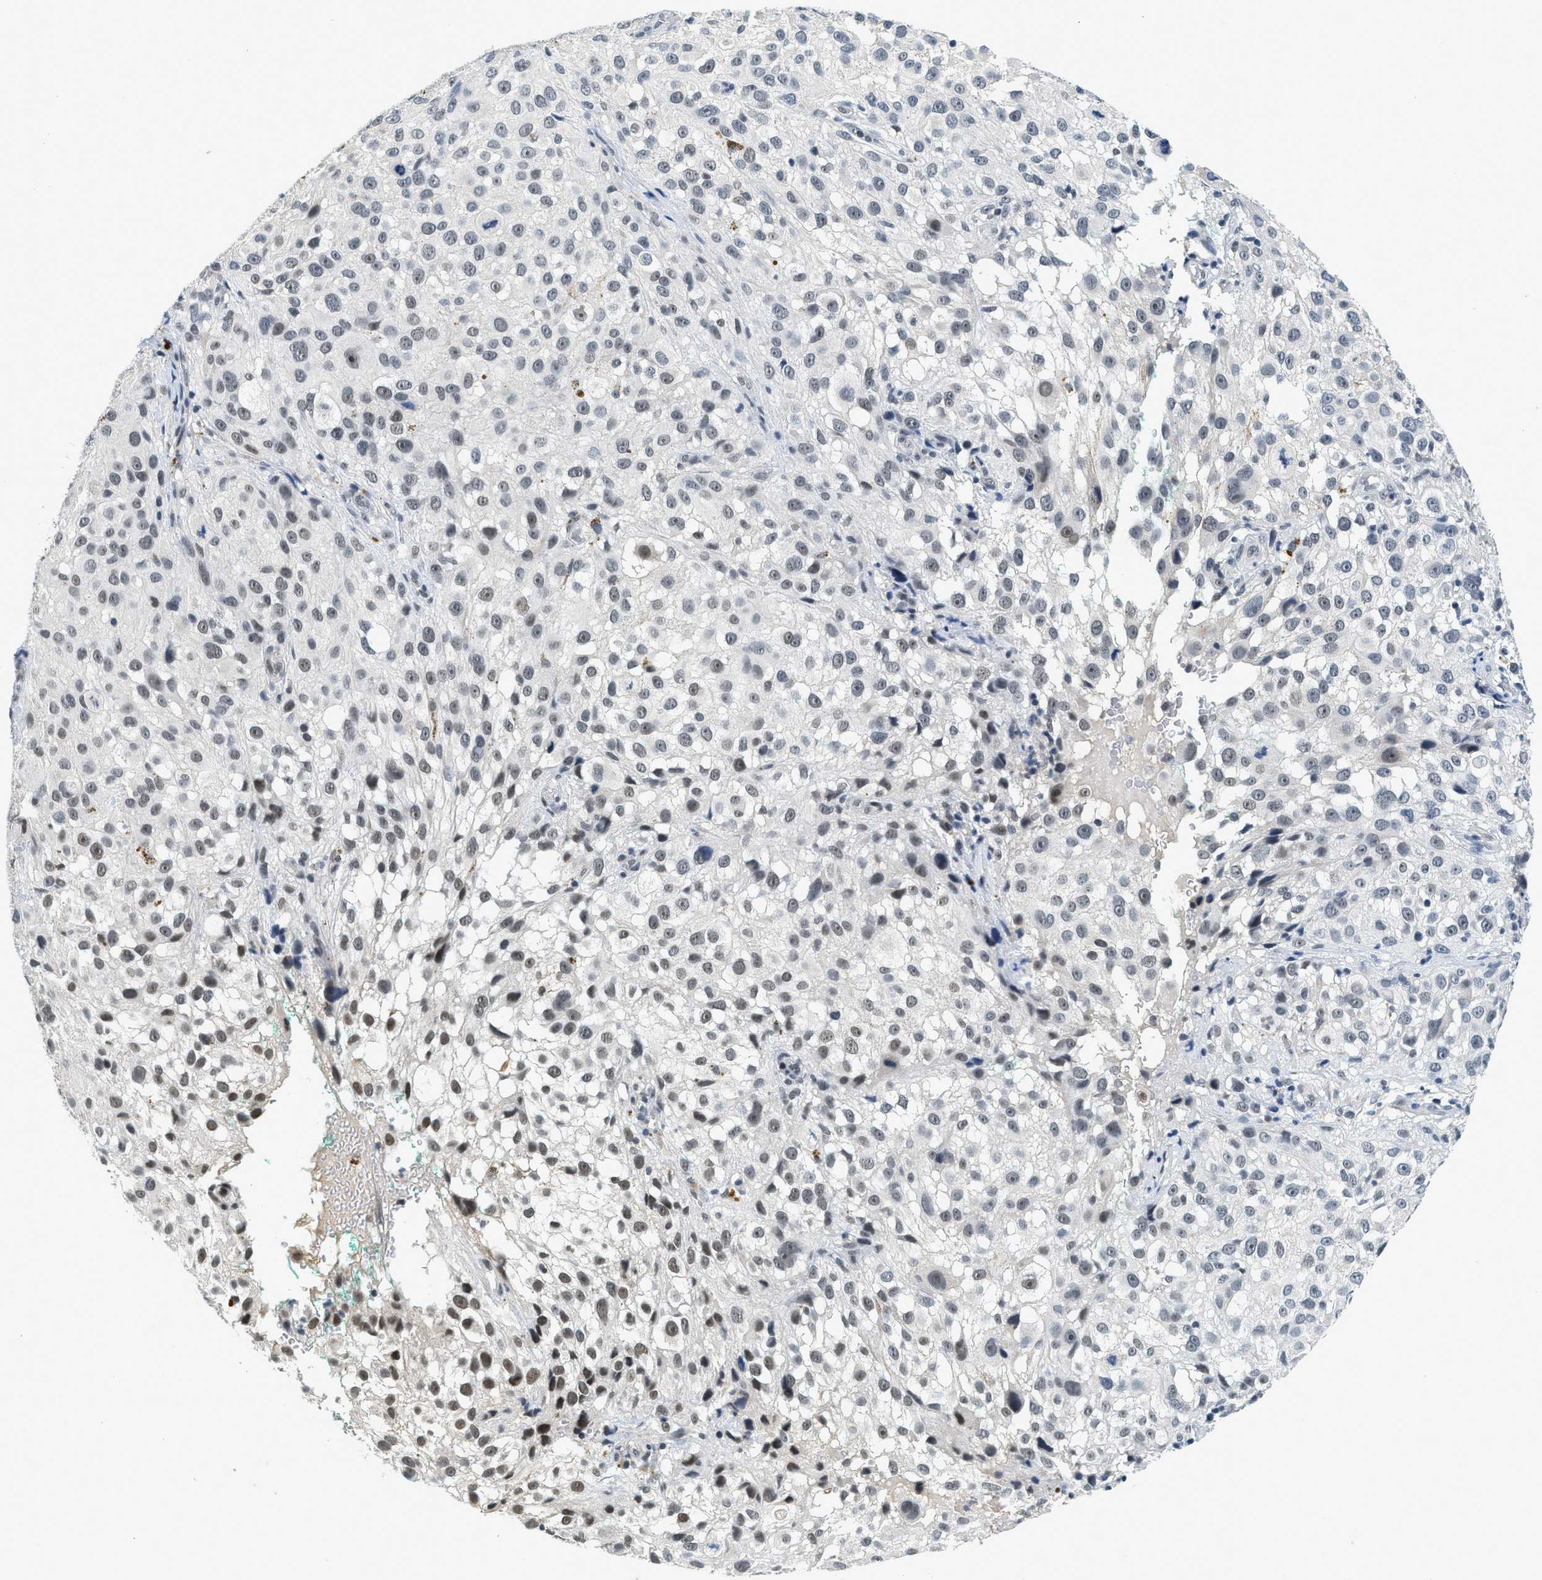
{"staining": {"intensity": "moderate", "quantity": "<25%", "location": "nuclear"}, "tissue": "melanoma", "cell_type": "Tumor cells", "image_type": "cancer", "snomed": [{"axis": "morphology", "description": "Necrosis, NOS"}, {"axis": "morphology", "description": "Malignant melanoma, NOS"}, {"axis": "topography", "description": "Skin"}], "caption": "Malignant melanoma stained with IHC reveals moderate nuclear expression in about <25% of tumor cells.", "gene": "MZF1", "patient": {"sex": "female", "age": 87}}